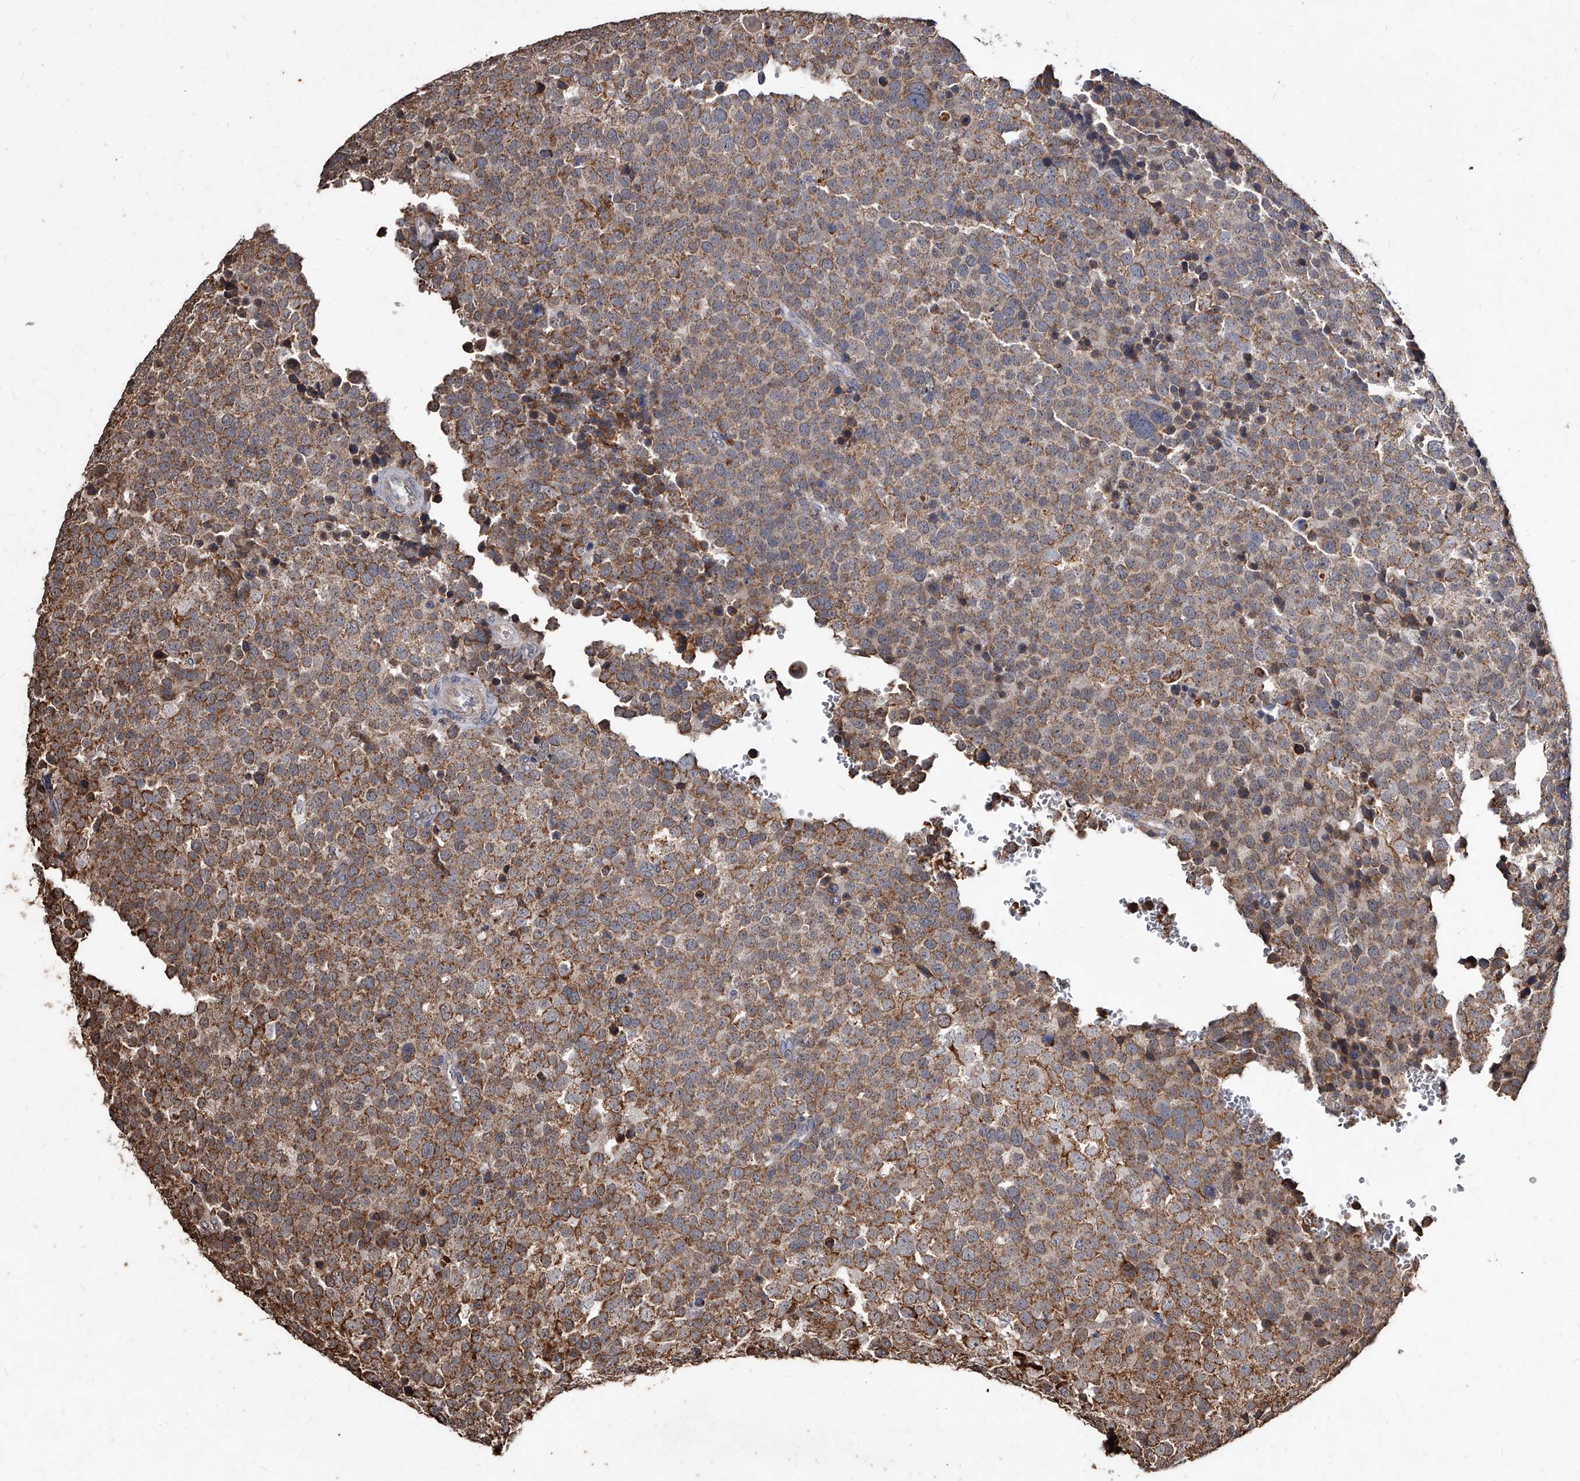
{"staining": {"intensity": "moderate", "quantity": ">75%", "location": "cytoplasmic/membranous"}, "tissue": "testis cancer", "cell_type": "Tumor cells", "image_type": "cancer", "snomed": [{"axis": "morphology", "description": "Seminoma, NOS"}, {"axis": "topography", "description": "Testis"}], "caption": "This is an image of immunohistochemistry staining of testis cancer (seminoma), which shows moderate positivity in the cytoplasmic/membranous of tumor cells.", "gene": "GPR183", "patient": {"sex": "male", "age": 71}}